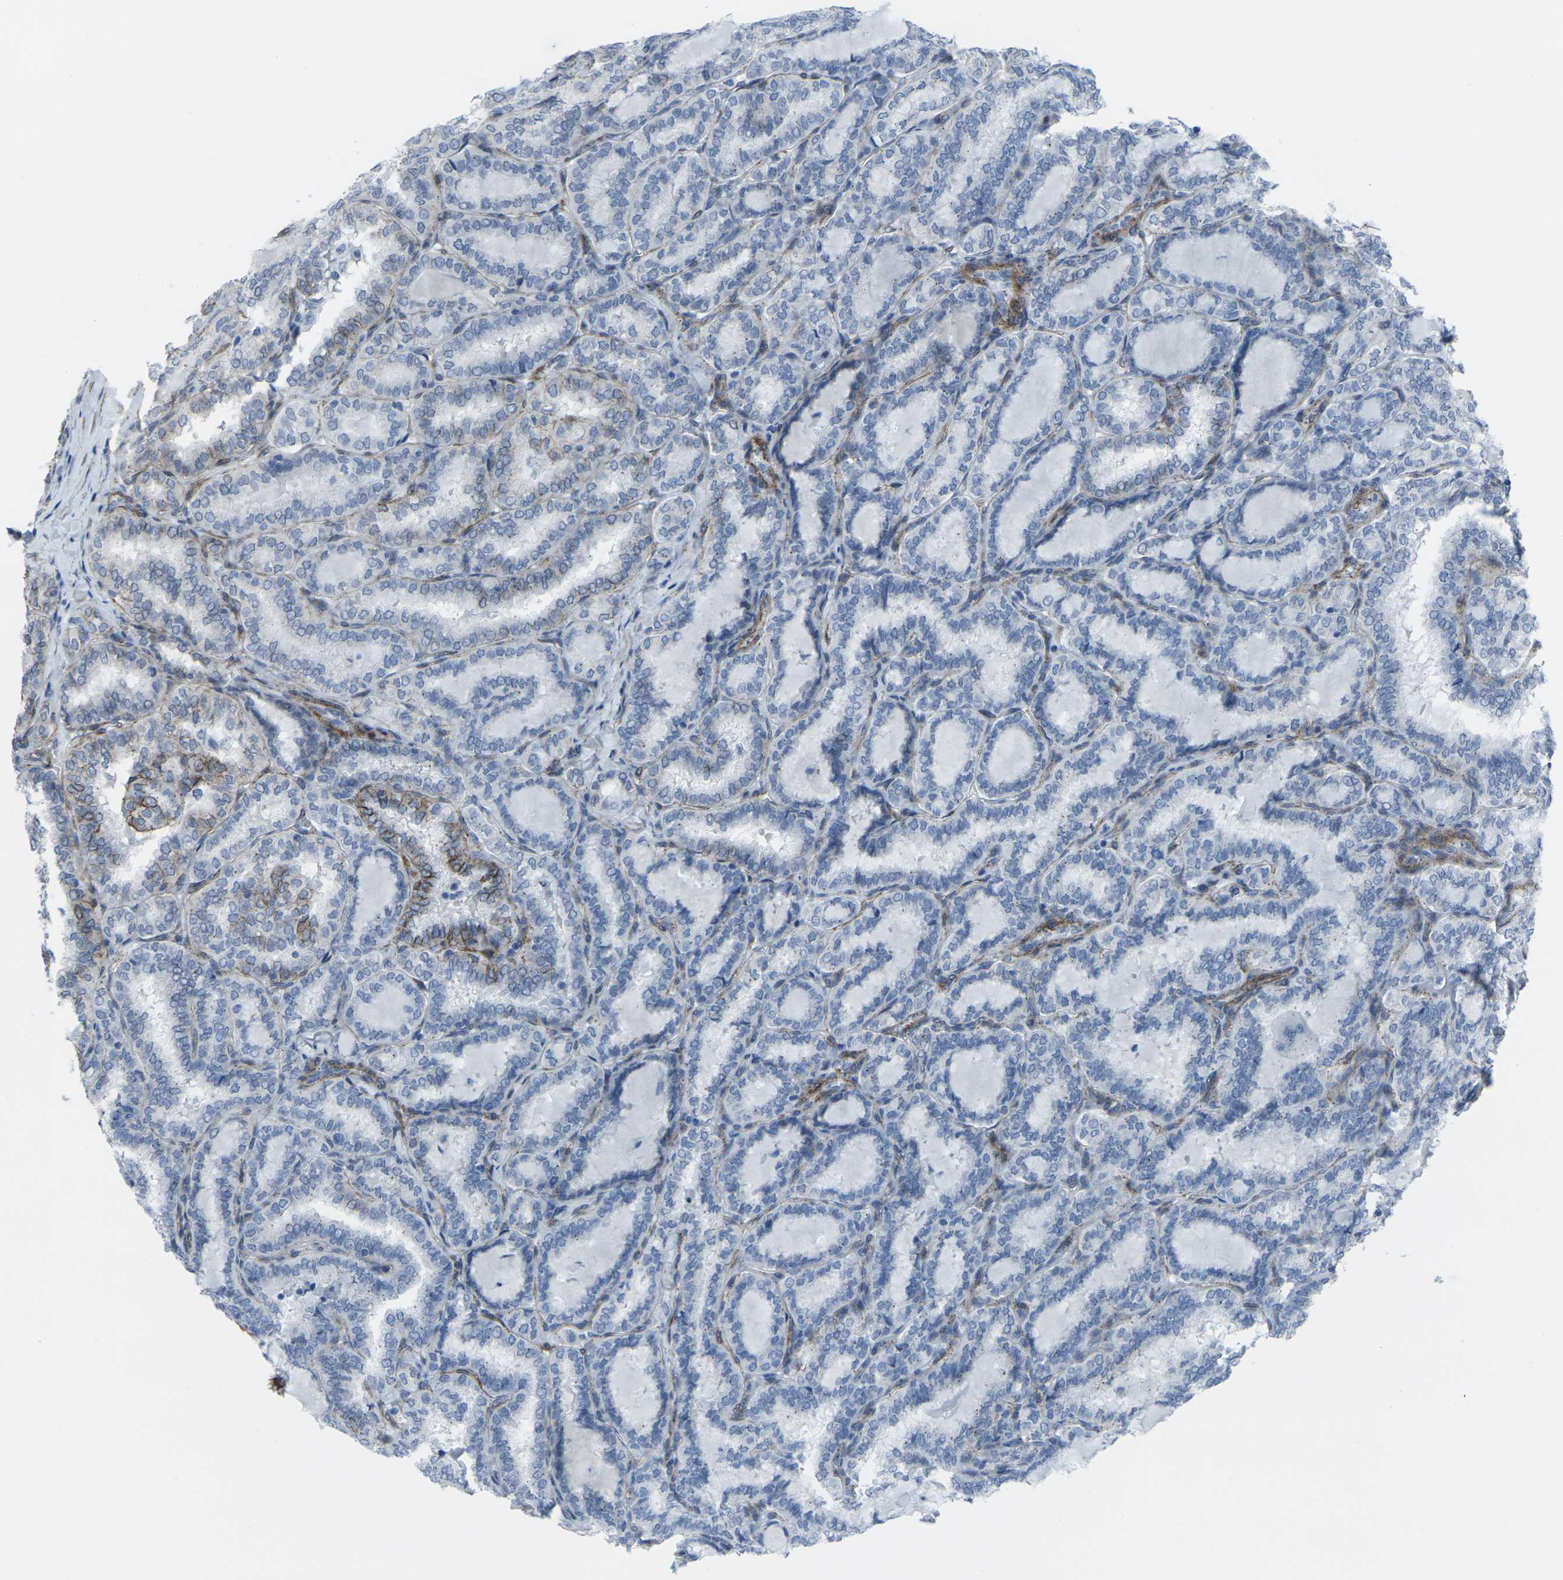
{"staining": {"intensity": "strong", "quantity": "<25%", "location": "cytoplasmic/membranous"}, "tissue": "thyroid cancer", "cell_type": "Tumor cells", "image_type": "cancer", "snomed": [{"axis": "morphology", "description": "Normal tissue, NOS"}, {"axis": "morphology", "description": "Papillary adenocarcinoma, NOS"}, {"axis": "topography", "description": "Thyroid gland"}], "caption": "Immunohistochemical staining of papillary adenocarcinoma (thyroid) exhibits medium levels of strong cytoplasmic/membranous protein positivity in about <25% of tumor cells. The staining was performed using DAB (3,3'-diaminobenzidine), with brown indicating positive protein expression. Nuclei are stained blue with hematoxylin.", "gene": "CDH11", "patient": {"sex": "female", "age": 30}}